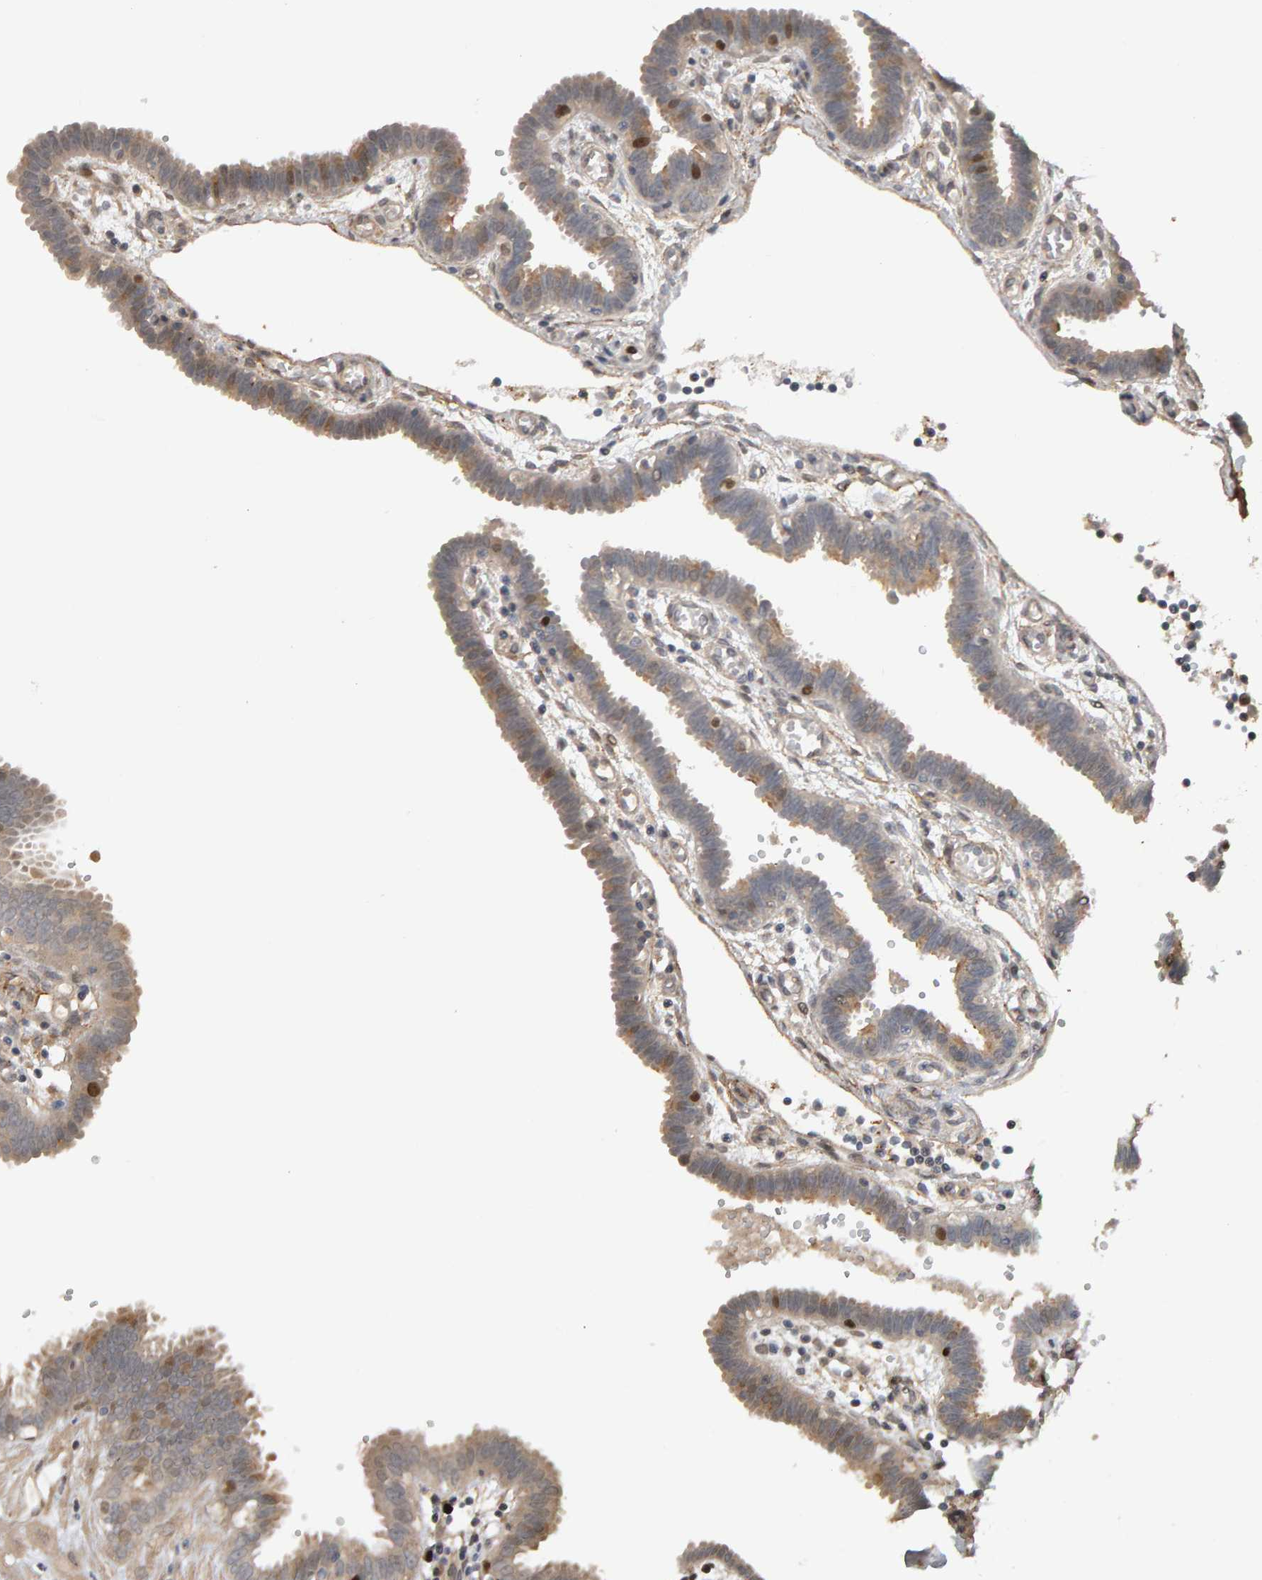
{"staining": {"intensity": "moderate", "quantity": "25%-75%", "location": "cytoplasmic/membranous,nuclear"}, "tissue": "fallopian tube", "cell_type": "Glandular cells", "image_type": "normal", "snomed": [{"axis": "morphology", "description": "Normal tissue, NOS"}, {"axis": "topography", "description": "Fallopian tube"}, {"axis": "topography", "description": "Placenta"}], "caption": "This histopathology image displays immunohistochemistry (IHC) staining of normal human fallopian tube, with medium moderate cytoplasmic/membranous,nuclear staining in about 25%-75% of glandular cells.", "gene": "CDCA5", "patient": {"sex": "female", "age": 32}}